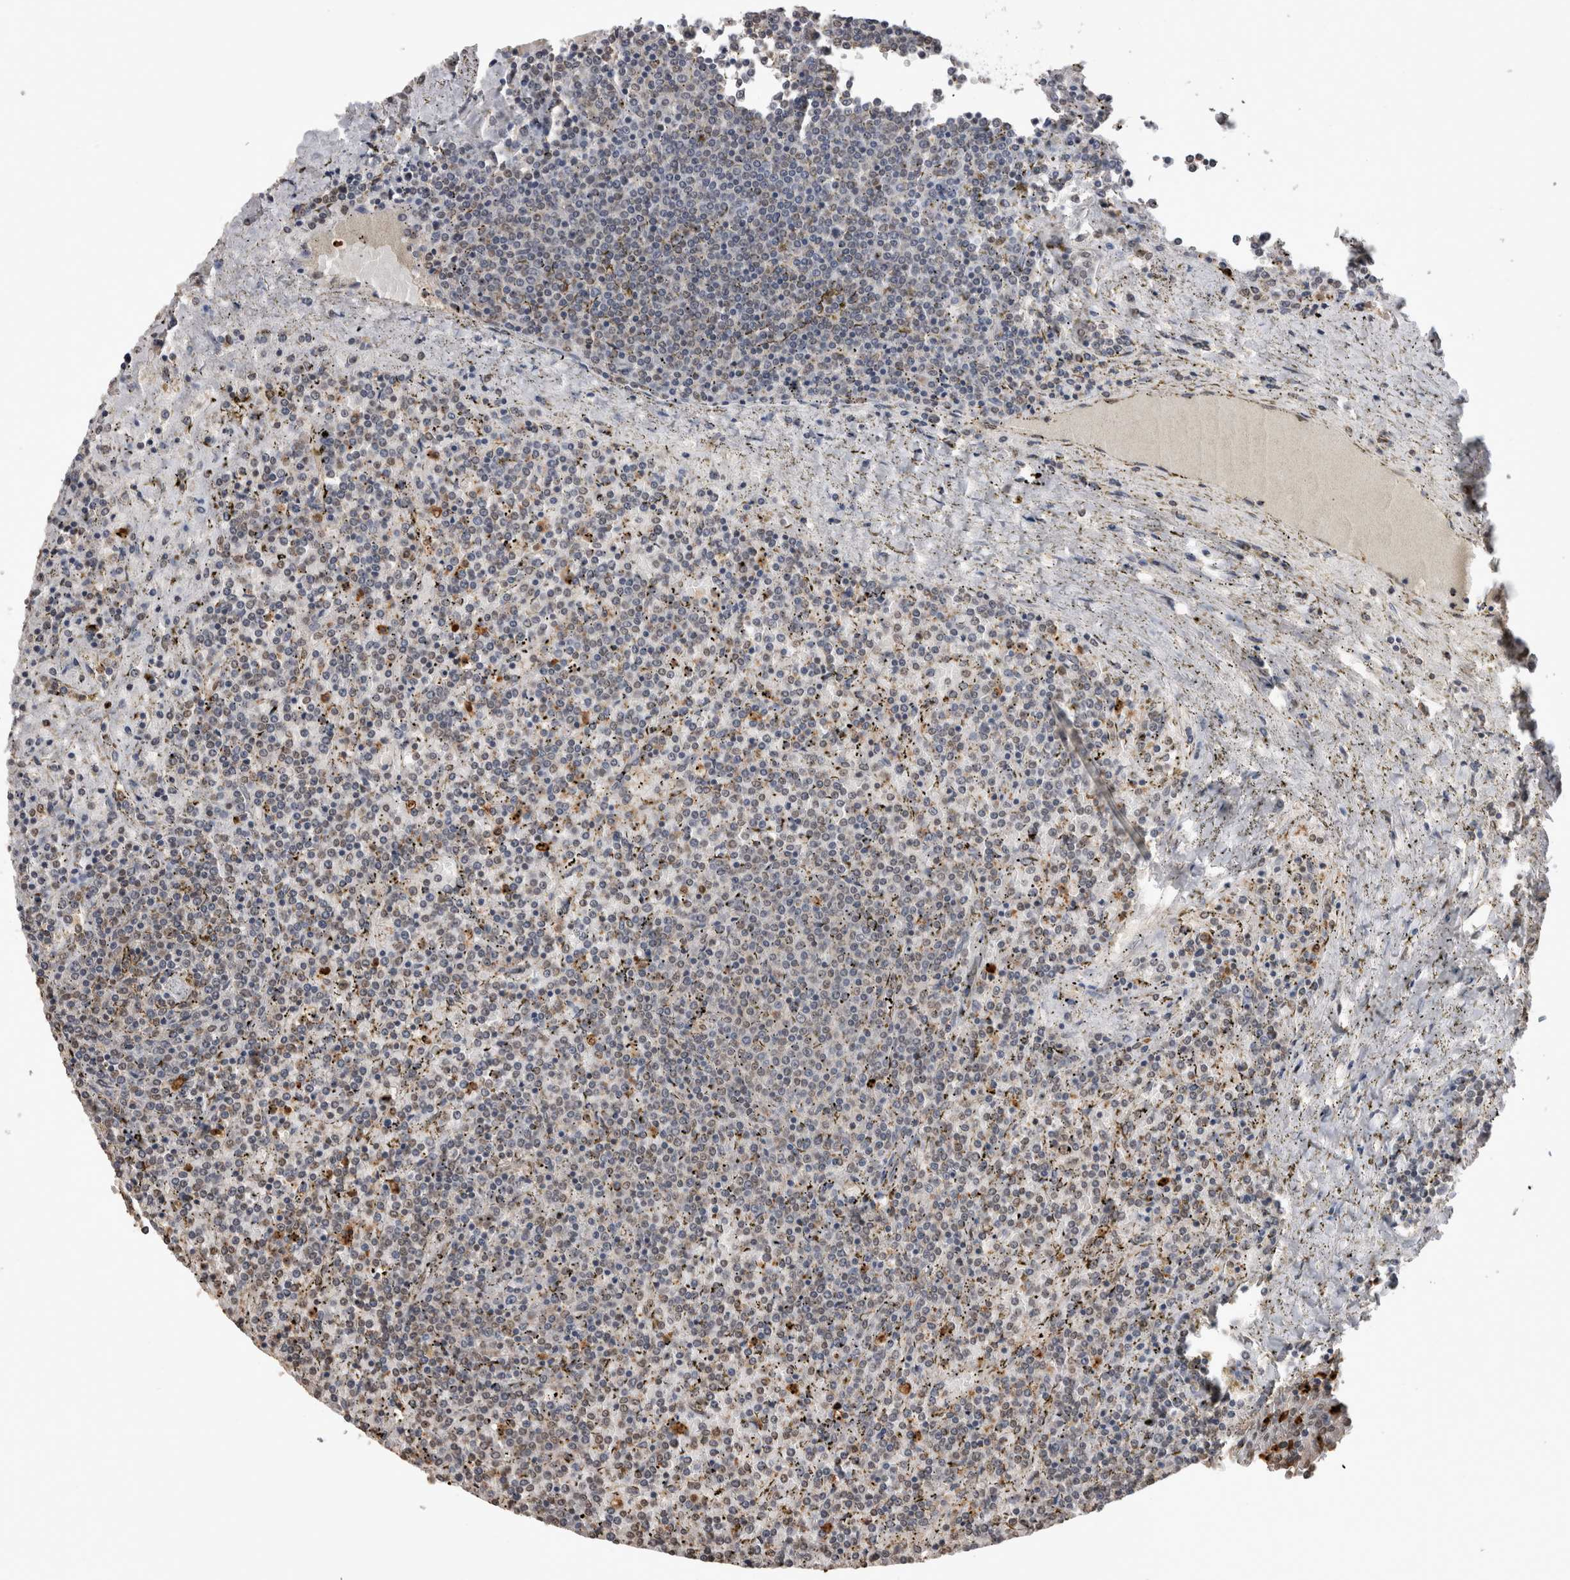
{"staining": {"intensity": "negative", "quantity": "none", "location": "none"}, "tissue": "lymphoma", "cell_type": "Tumor cells", "image_type": "cancer", "snomed": [{"axis": "morphology", "description": "Malignant lymphoma, non-Hodgkin's type, Low grade"}, {"axis": "topography", "description": "Spleen"}], "caption": "Immunohistochemical staining of human lymphoma exhibits no significant positivity in tumor cells. Nuclei are stained in blue.", "gene": "PAK4", "patient": {"sex": "female", "age": 19}}